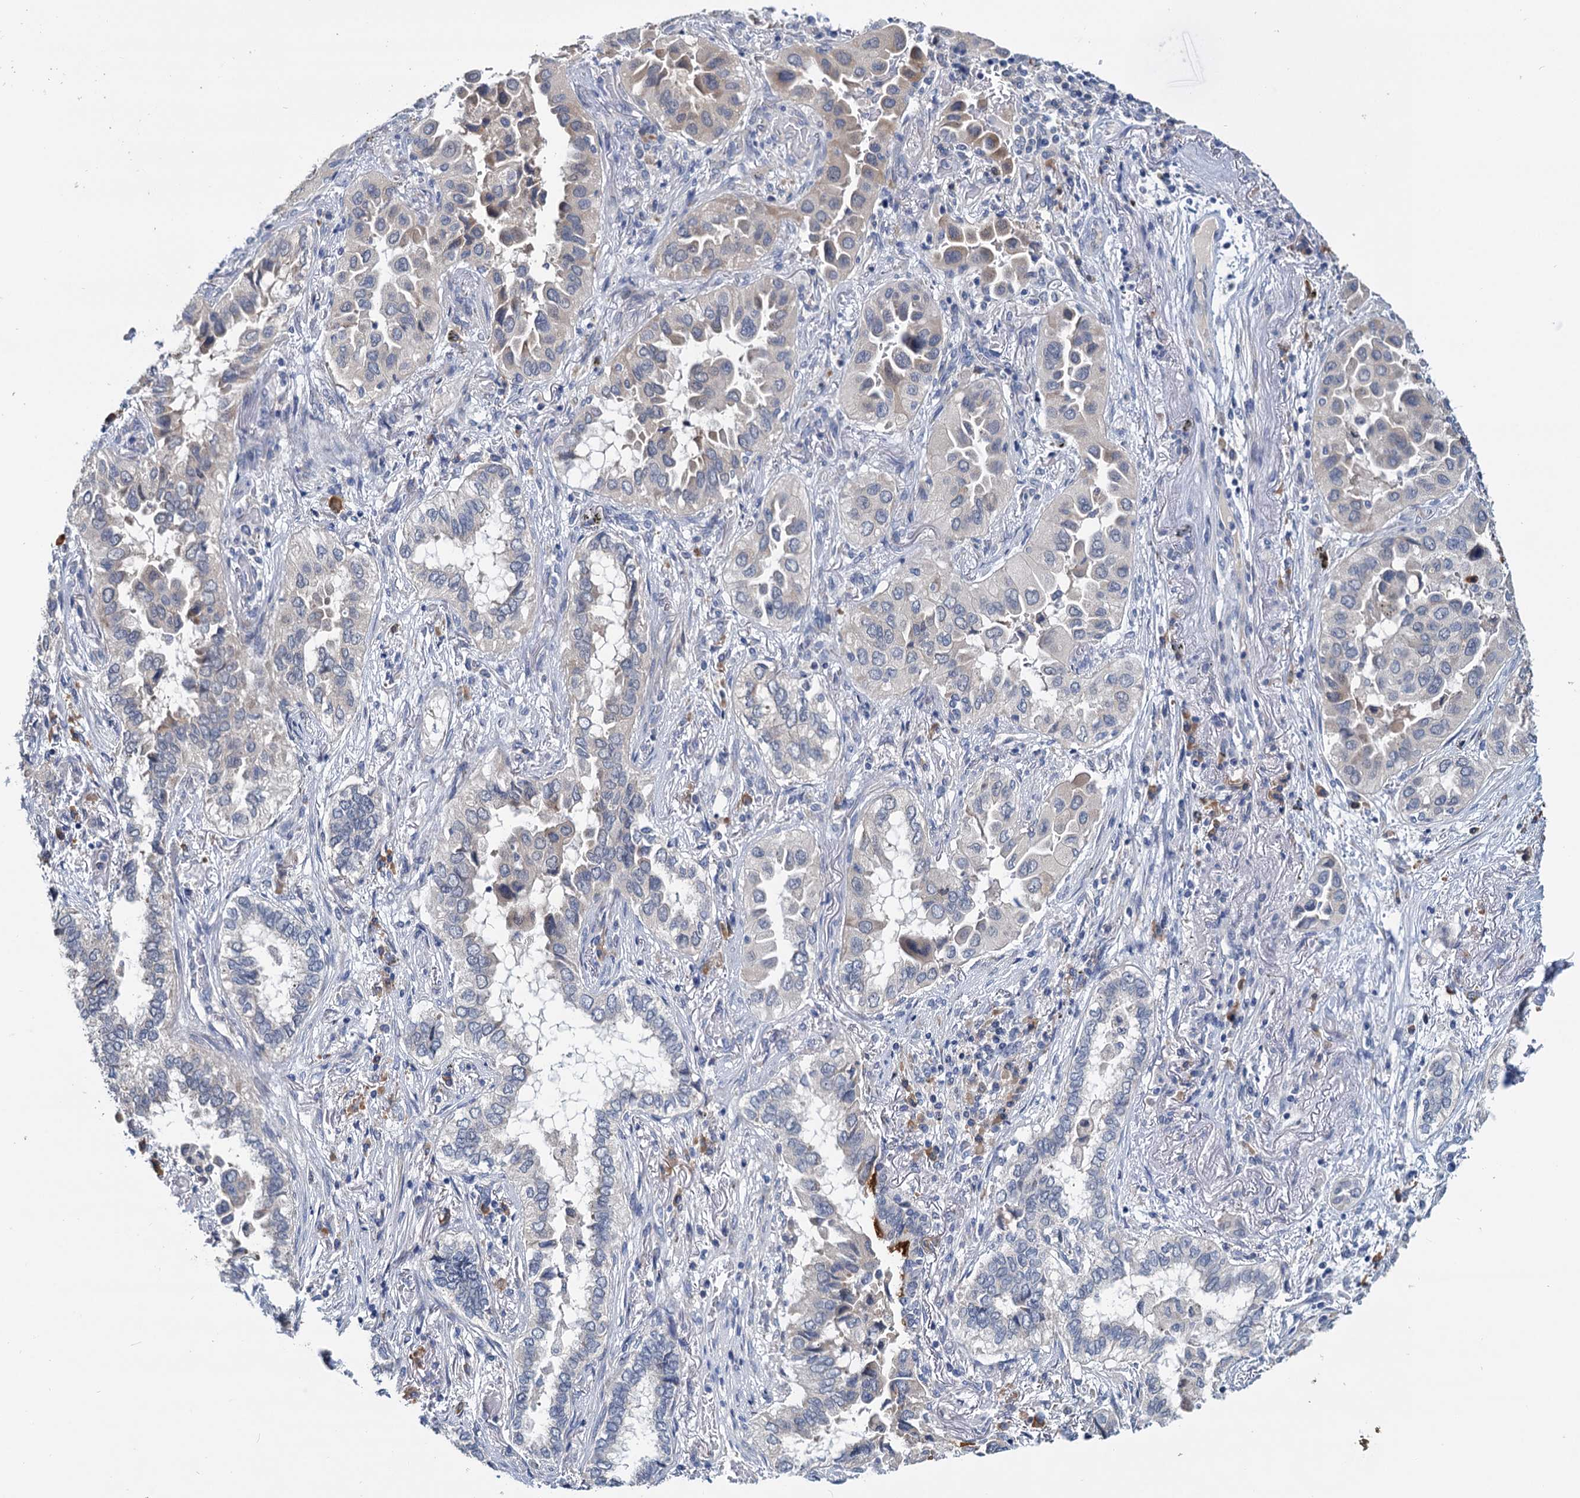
{"staining": {"intensity": "weak", "quantity": "<25%", "location": "cytoplasmic/membranous"}, "tissue": "lung cancer", "cell_type": "Tumor cells", "image_type": "cancer", "snomed": [{"axis": "morphology", "description": "Adenocarcinoma, NOS"}, {"axis": "topography", "description": "Lung"}], "caption": "Adenocarcinoma (lung) was stained to show a protein in brown. There is no significant expression in tumor cells.", "gene": "ANKRD42", "patient": {"sex": "female", "age": 76}}